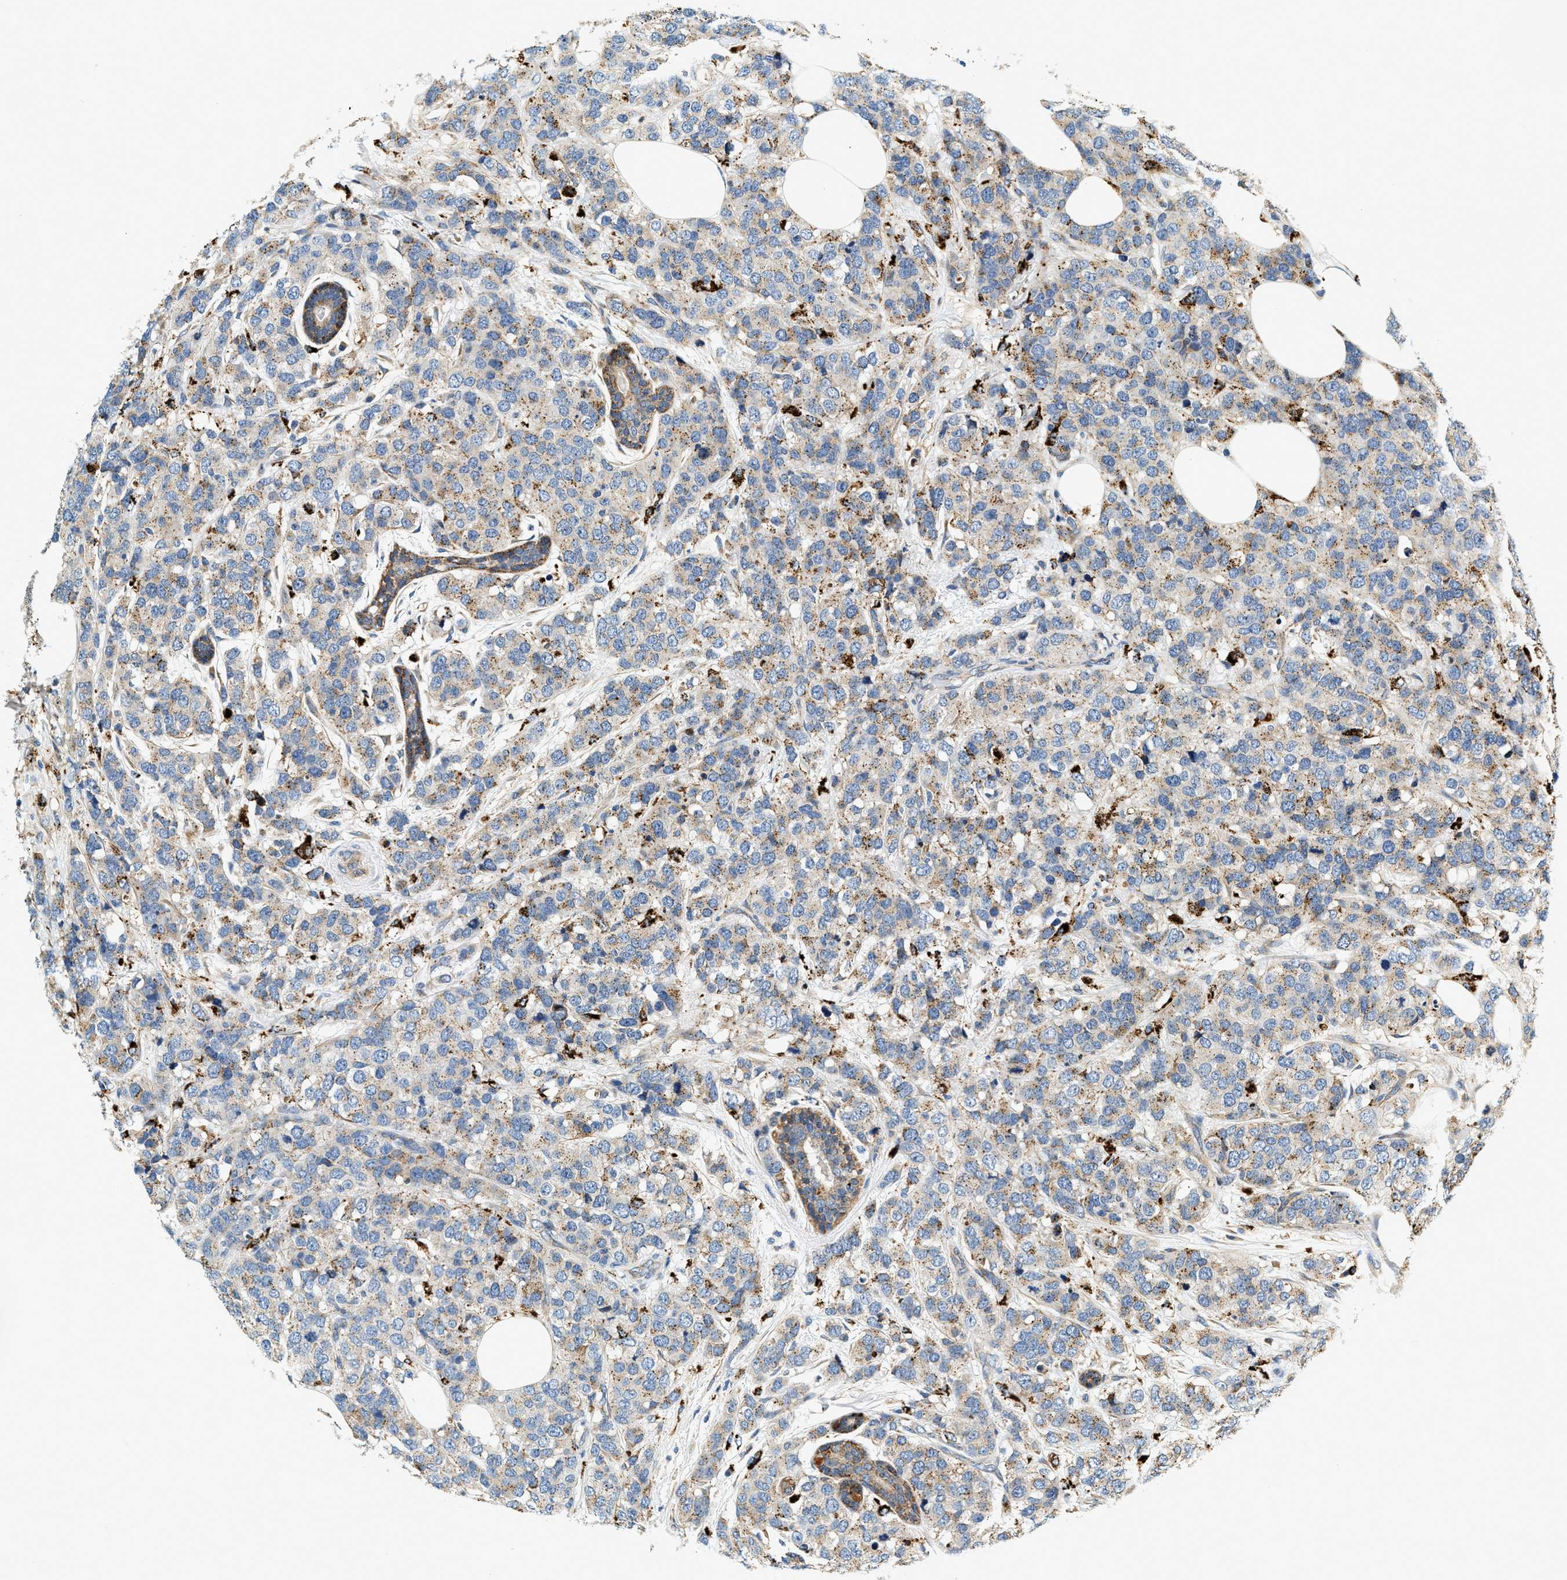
{"staining": {"intensity": "moderate", "quantity": "25%-75%", "location": "cytoplasmic/membranous"}, "tissue": "breast cancer", "cell_type": "Tumor cells", "image_type": "cancer", "snomed": [{"axis": "morphology", "description": "Lobular carcinoma"}, {"axis": "topography", "description": "Breast"}], "caption": "A histopathology image showing moderate cytoplasmic/membranous positivity in approximately 25%-75% of tumor cells in breast cancer (lobular carcinoma), as visualized by brown immunohistochemical staining.", "gene": "DUSP10", "patient": {"sex": "female", "age": 59}}